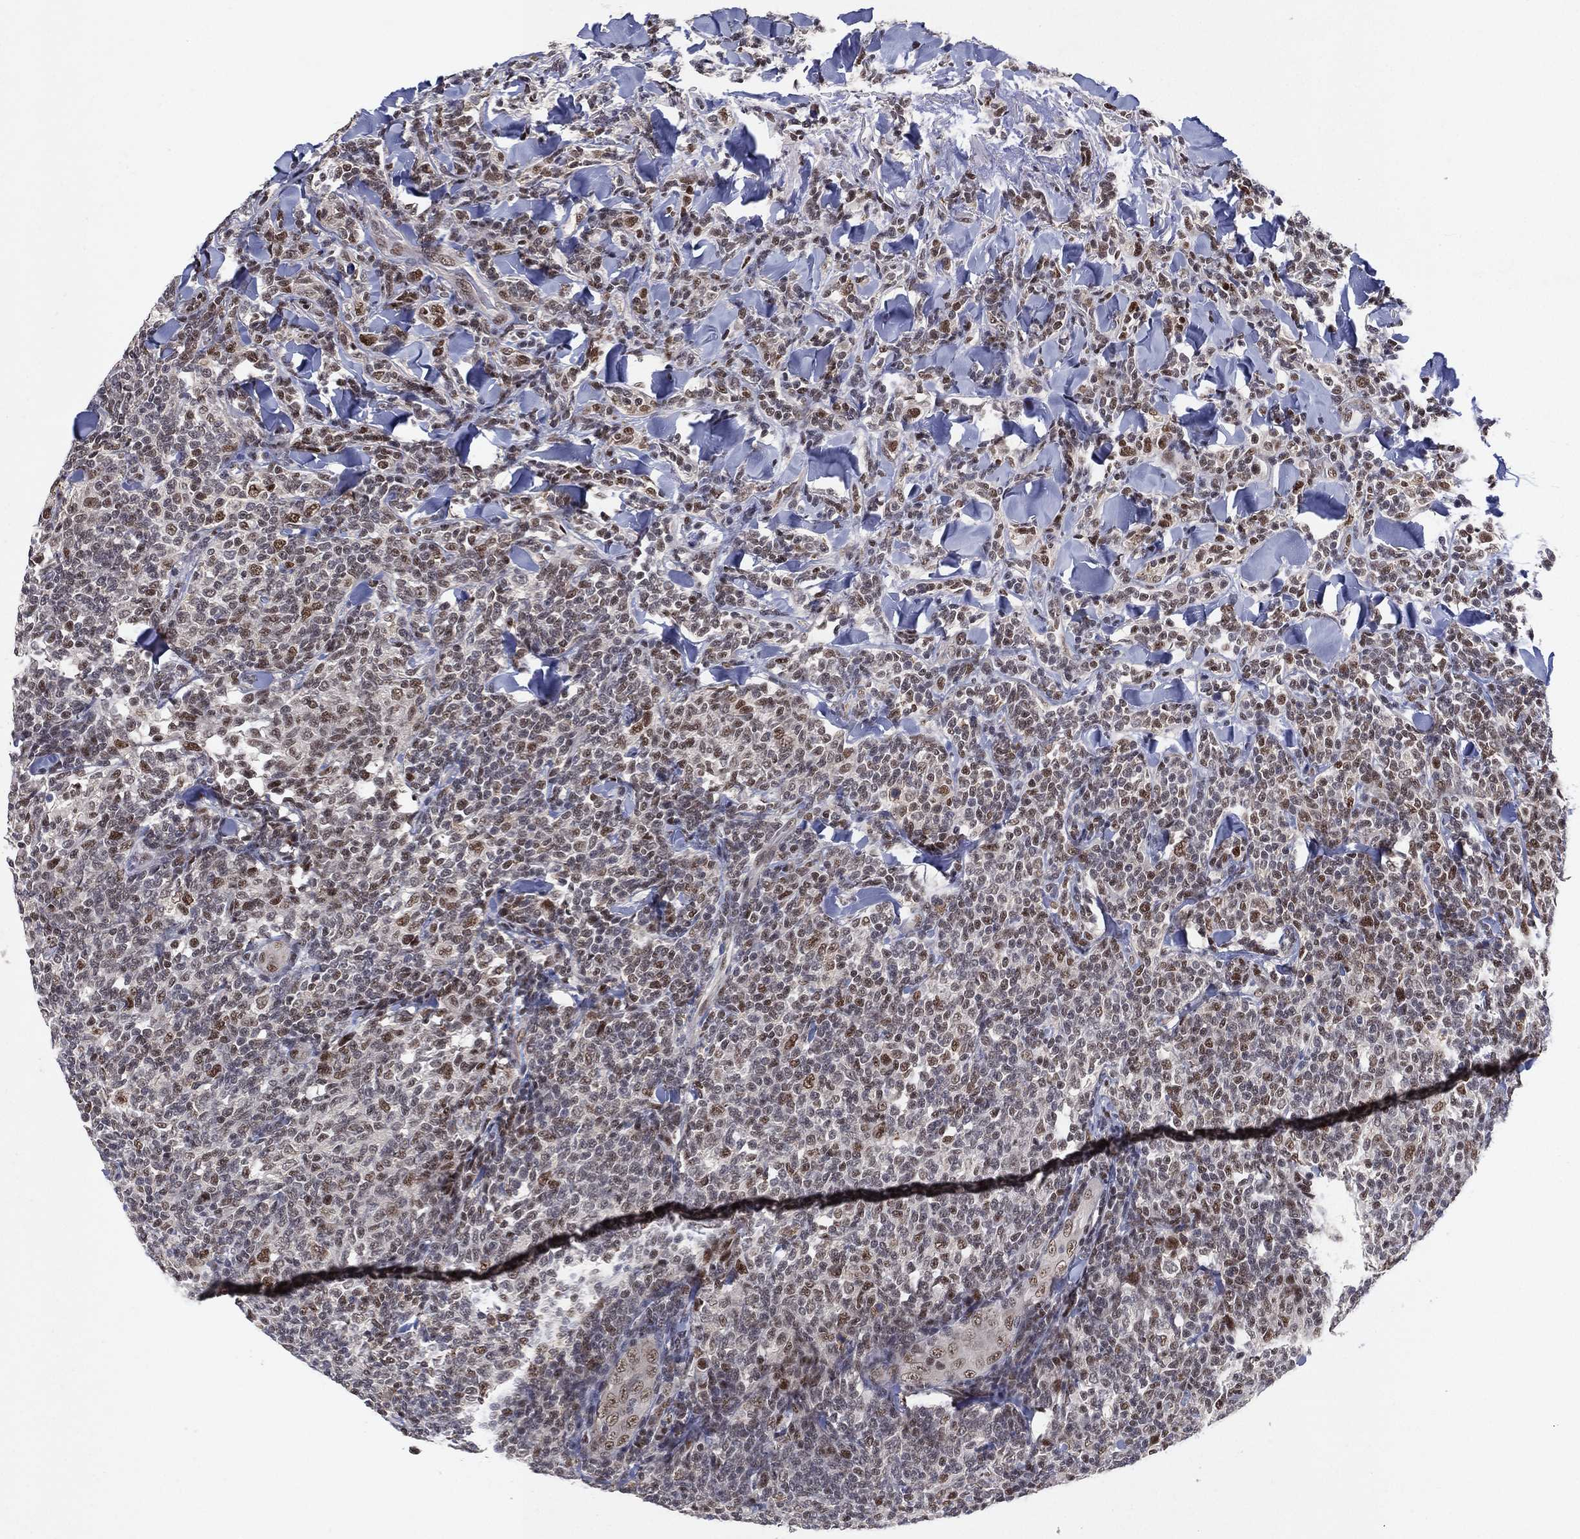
{"staining": {"intensity": "moderate", "quantity": "<25%", "location": "nuclear"}, "tissue": "lymphoma", "cell_type": "Tumor cells", "image_type": "cancer", "snomed": [{"axis": "morphology", "description": "Malignant lymphoma, non-Hodgkin's type, Low grade"}, {"axis": "topography", "description": "Lymph node"}], "caption": "High-power microscopy captured an immunohistochemistry micrograph of low-grade malignant lymphoma, non-Hodgkin's type, revealing moderate nuclear expression in approximately <25% of tumor cells.", "gene": "DGCR8", "patient": {"sex": "female", "age": 56}}